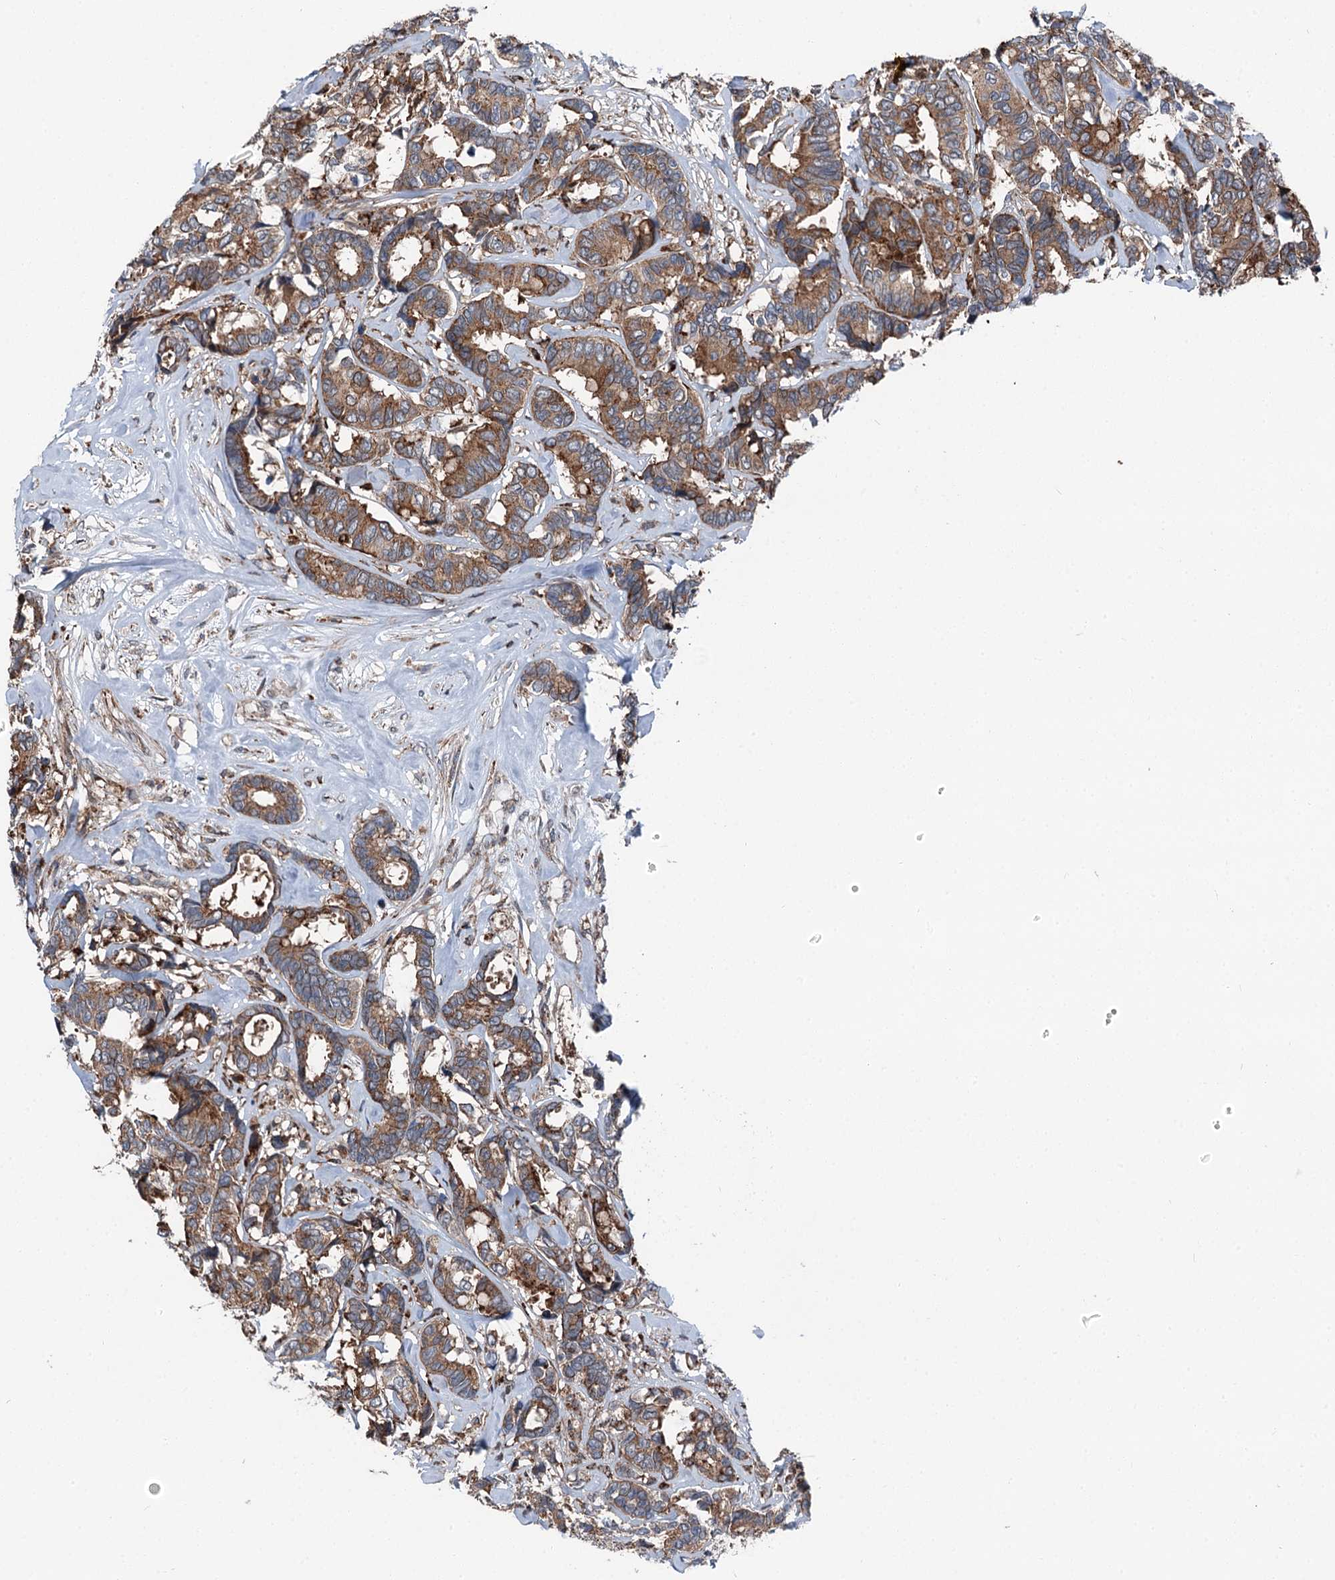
{"staining": {"intensity": "moderate", "quantity": ">75%", "location": "cytoplasmic/membranous"}, "tissue": "breast cancer", "cell_type": "Tumor cells", "image_type": "cancer", "snomed": [{"axis": "morphology", "description": "Duct carcinoma"}, {"axis": "topography", "description": "Breast"}], "caption": "Protein expression analysis of infiltrating ductal carcinoma (breast) demonstrates moderate cytoplasmic/membranous staining in approximately >75% of tumor cells. The protein of interest is shown in brown color, while the nuclei are stained blue.", "gene": "POLR1D", "patient": {"sex": "female", "age": 87}}